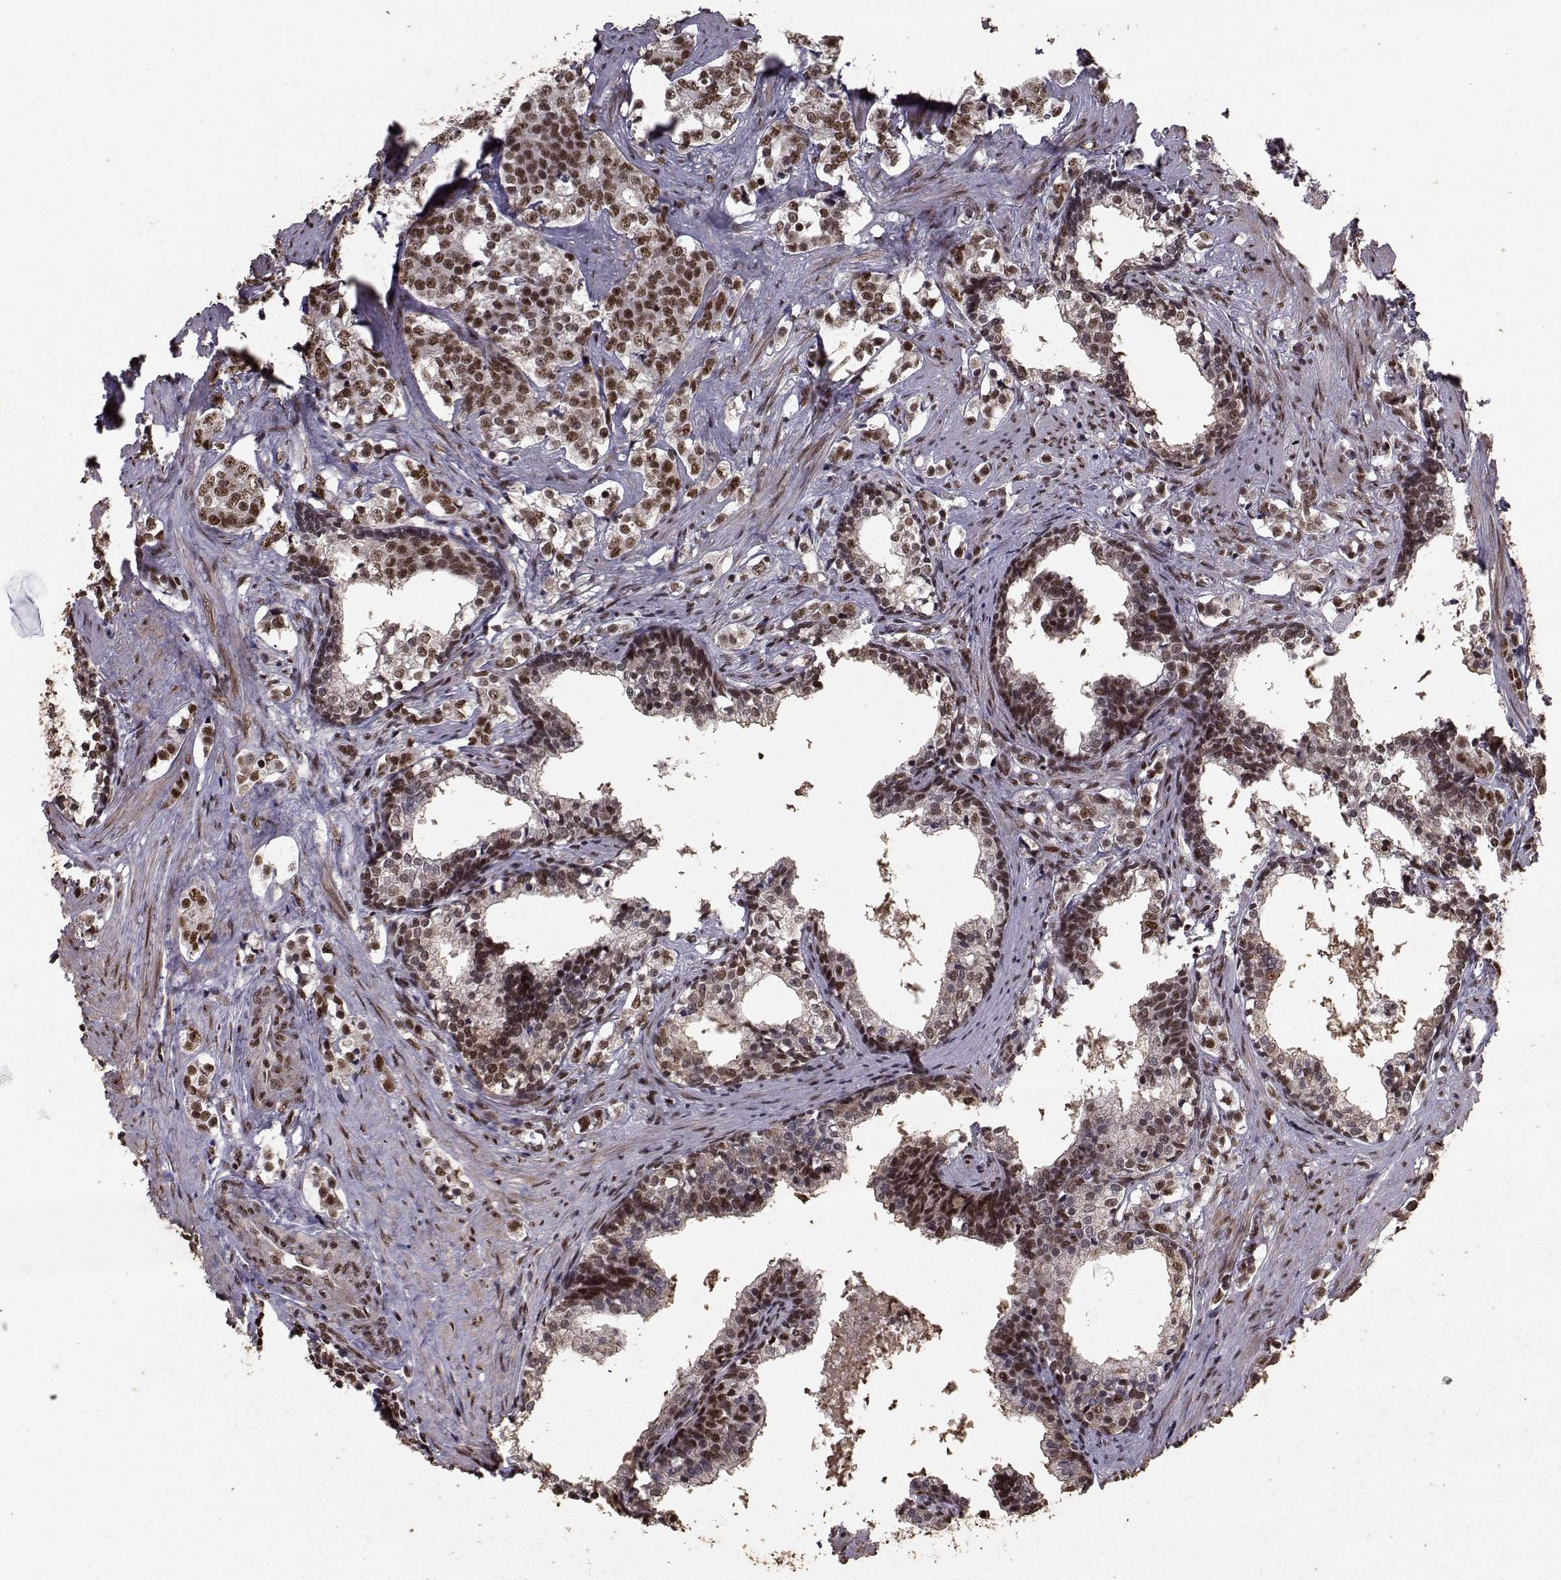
{"staining": {"intensity": "strong", "quantity": ">75%", "location": "nuclear"}, "tissue": "prostate cancer", "cell_type": "Tumor cells", "image_type": "cancer", "snomed": [{"axis": "morphology", "description": "Adenocarcinoma, NOS"}, {"axis": "topography", "description": "Prostate and seminal vesicle, NOS"}], "caption": "Protein staining demonstrates strong nuclear staining in approximately >75% of tumor cells in adenocarcinoma (prostate). The staining was performed using DAB (3,3'-diaminobenzidine), with brown indicating positive protein expression. Nuclei are stained blue with hematoxylin.", "gene": "SF1", "patient": {"sex": "male", "age": 63}}